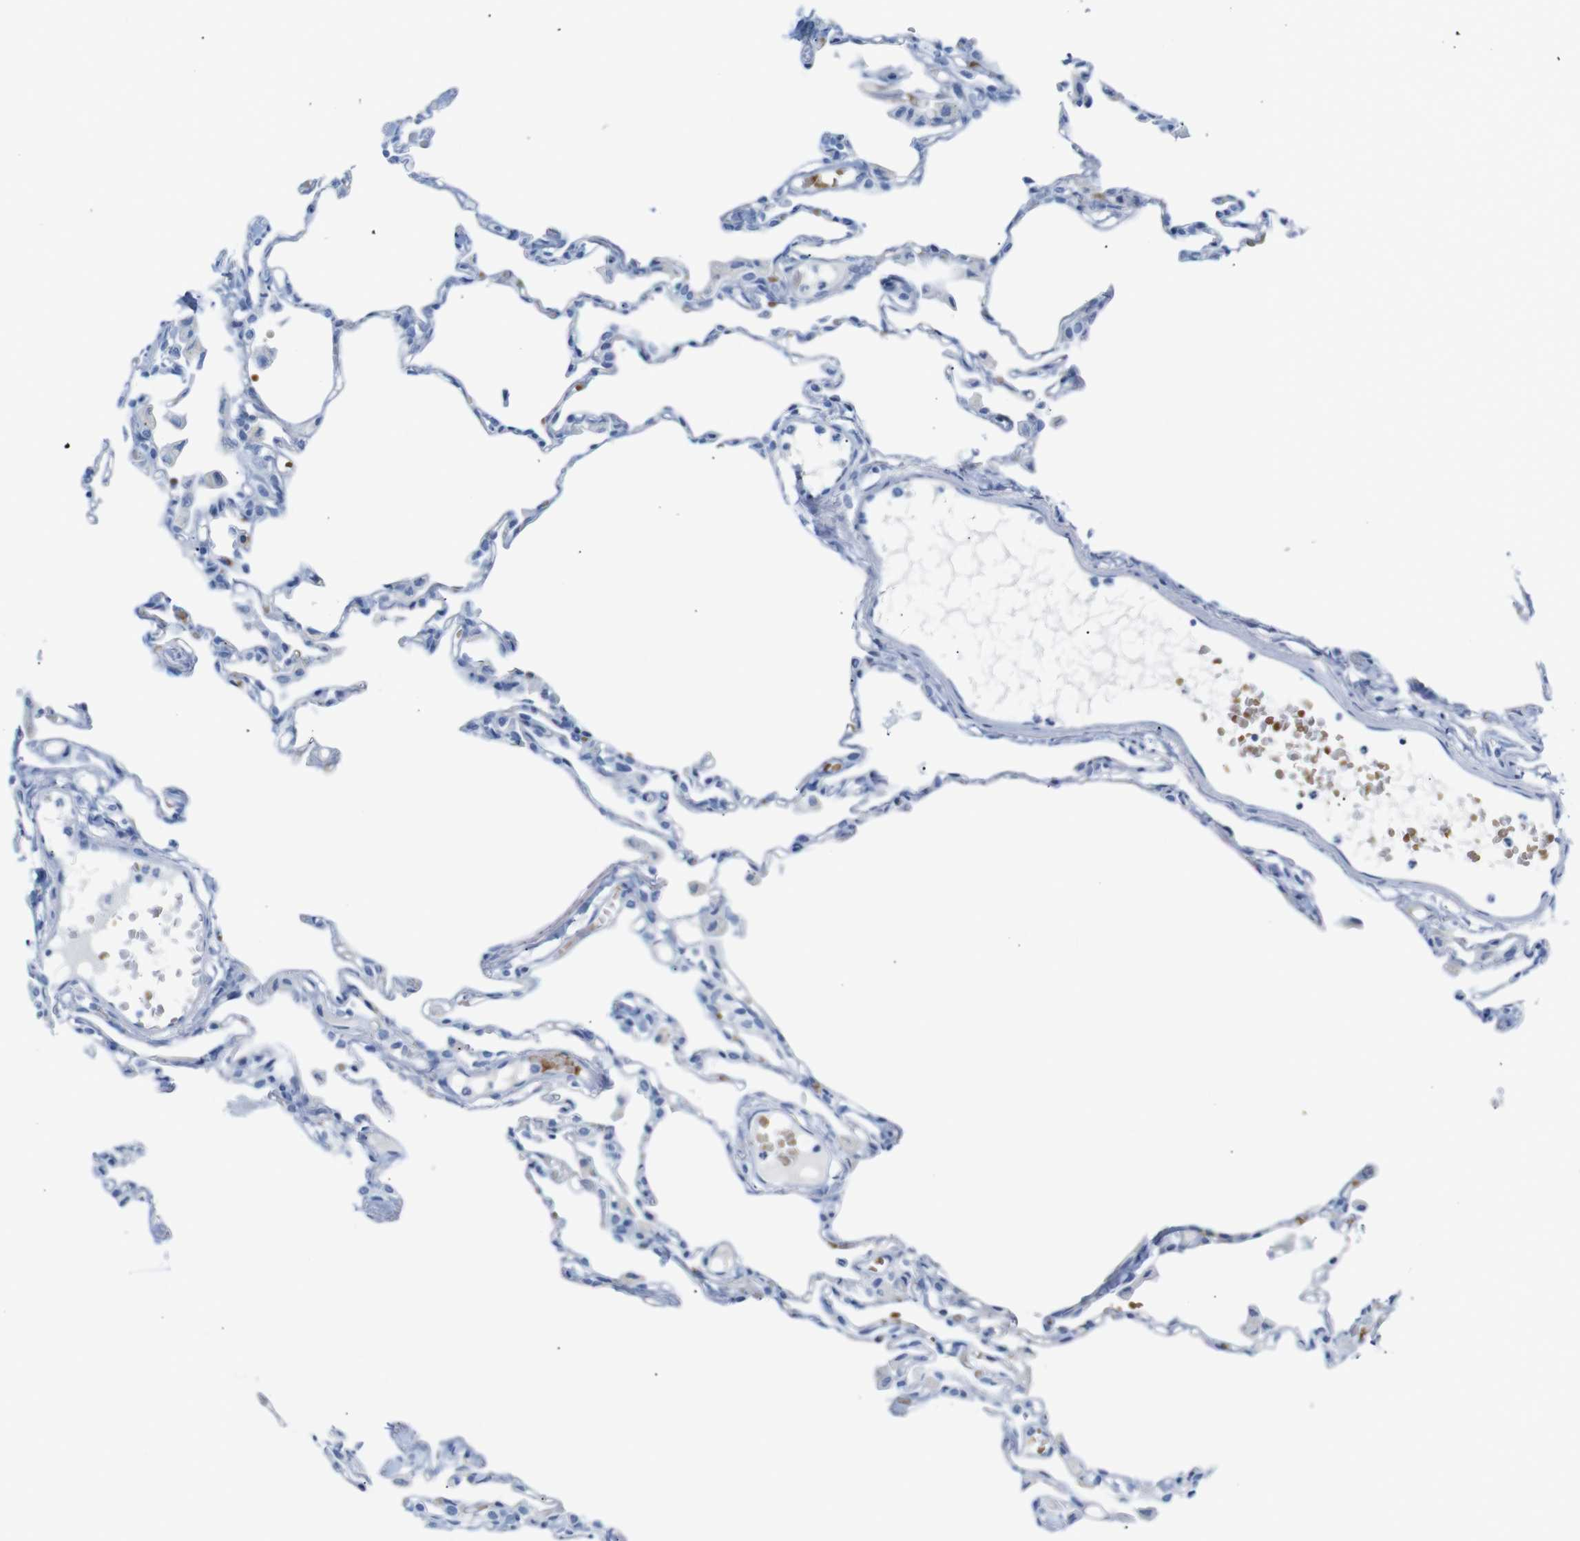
{"staining": {"intensity": "negative", "quantity": "none", "location": "none"}, "tissue": "lung", "cell_type": "Alveolar cells", "image_type": "normal", "snomed": [{"axis": "morphology", "description": "Normal tissue, NOS"}, {"axis": "topography", "description": "Lung"}], "caption": "A high-resolution image shows immunohistochemistry staining of normal lung, which shows no significant positivity in alveolar cells.", "gene": "ERVMER34", "patient": {"sex": "female", "age": 49}}